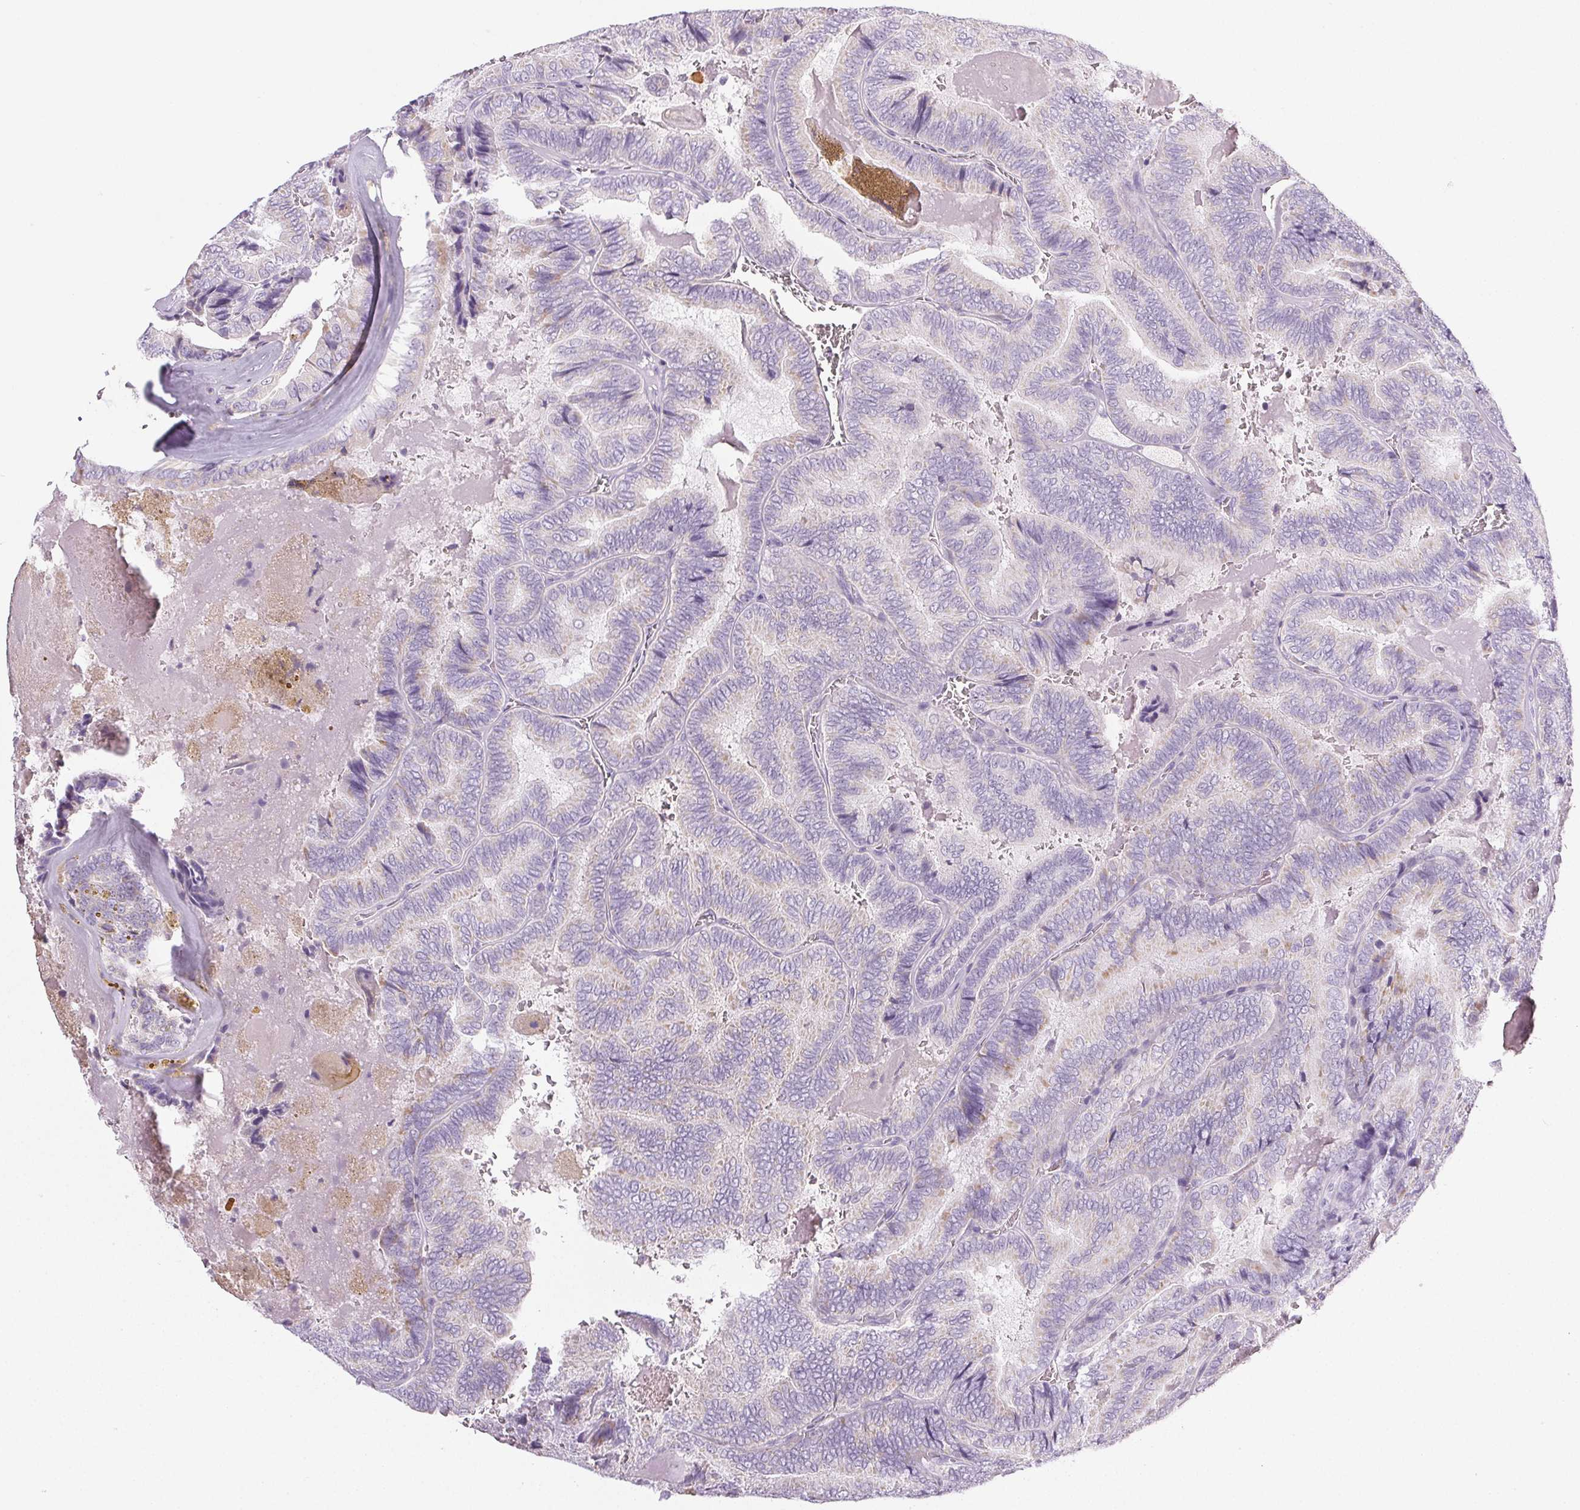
{"staining": {"intensity": "negative", "quantity": "none", "location": "none"}, "tissue": "thyroid cancer", "cell_type": "Tumor cells", "image_type": "cancer", "snomed": [{"axis": "morphology", "description": "Papillary adenocarcinoma, NOS"}, {"axis": "topography", "description": "Thyroid gland"}], "caption": "Immunohistochemistry image of thyroid papillary adenocarcinoma stained for a protein (brown), which reveals no expression in tumor cells. (DAB (3,3'-diaminobenzidine) immunohistochemistry visualized using brightfield microscopy, high magnification).", "gene": "COL7A1", "patient": {"sex": "female", "age": 75}}